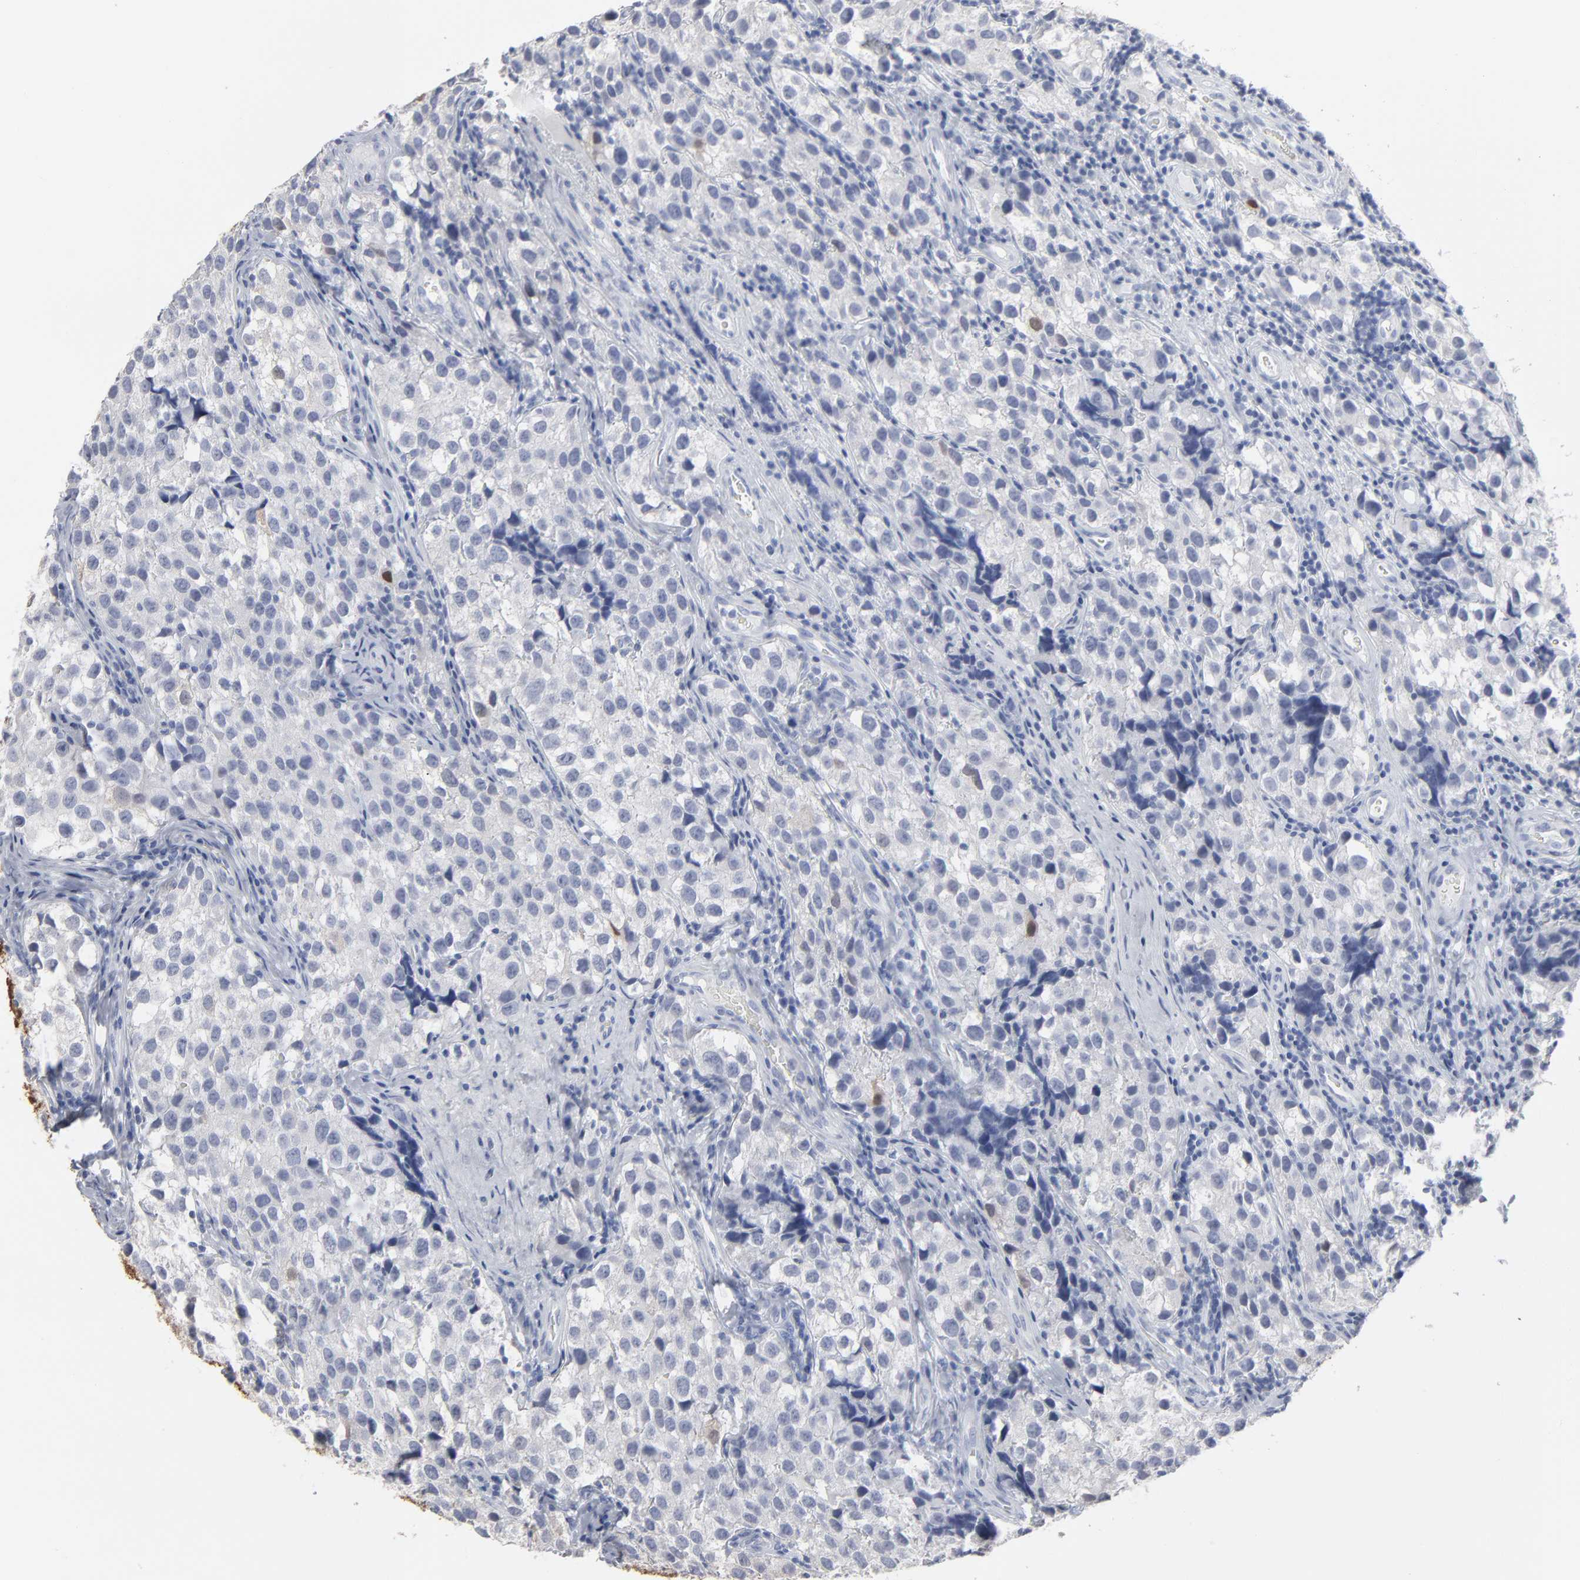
{"staining": {"intensity": "negative", "quantity": "none", "location": "none"}, "tissue": "testis cancer", "cell_type": "Tumor cells", "image_type": "cancer", "snomed": [{"axis": "morphology", "description": "Seminoma, NOS"}, {"axis": "topography", "description": "Testis"}], "caption": "Testis cancer (seminoma) was stained to show a protein in brown. There is no significant expression in tumor cells.", "gene": "PAGE1", "patient": {"sex": "male", "age": 39}}